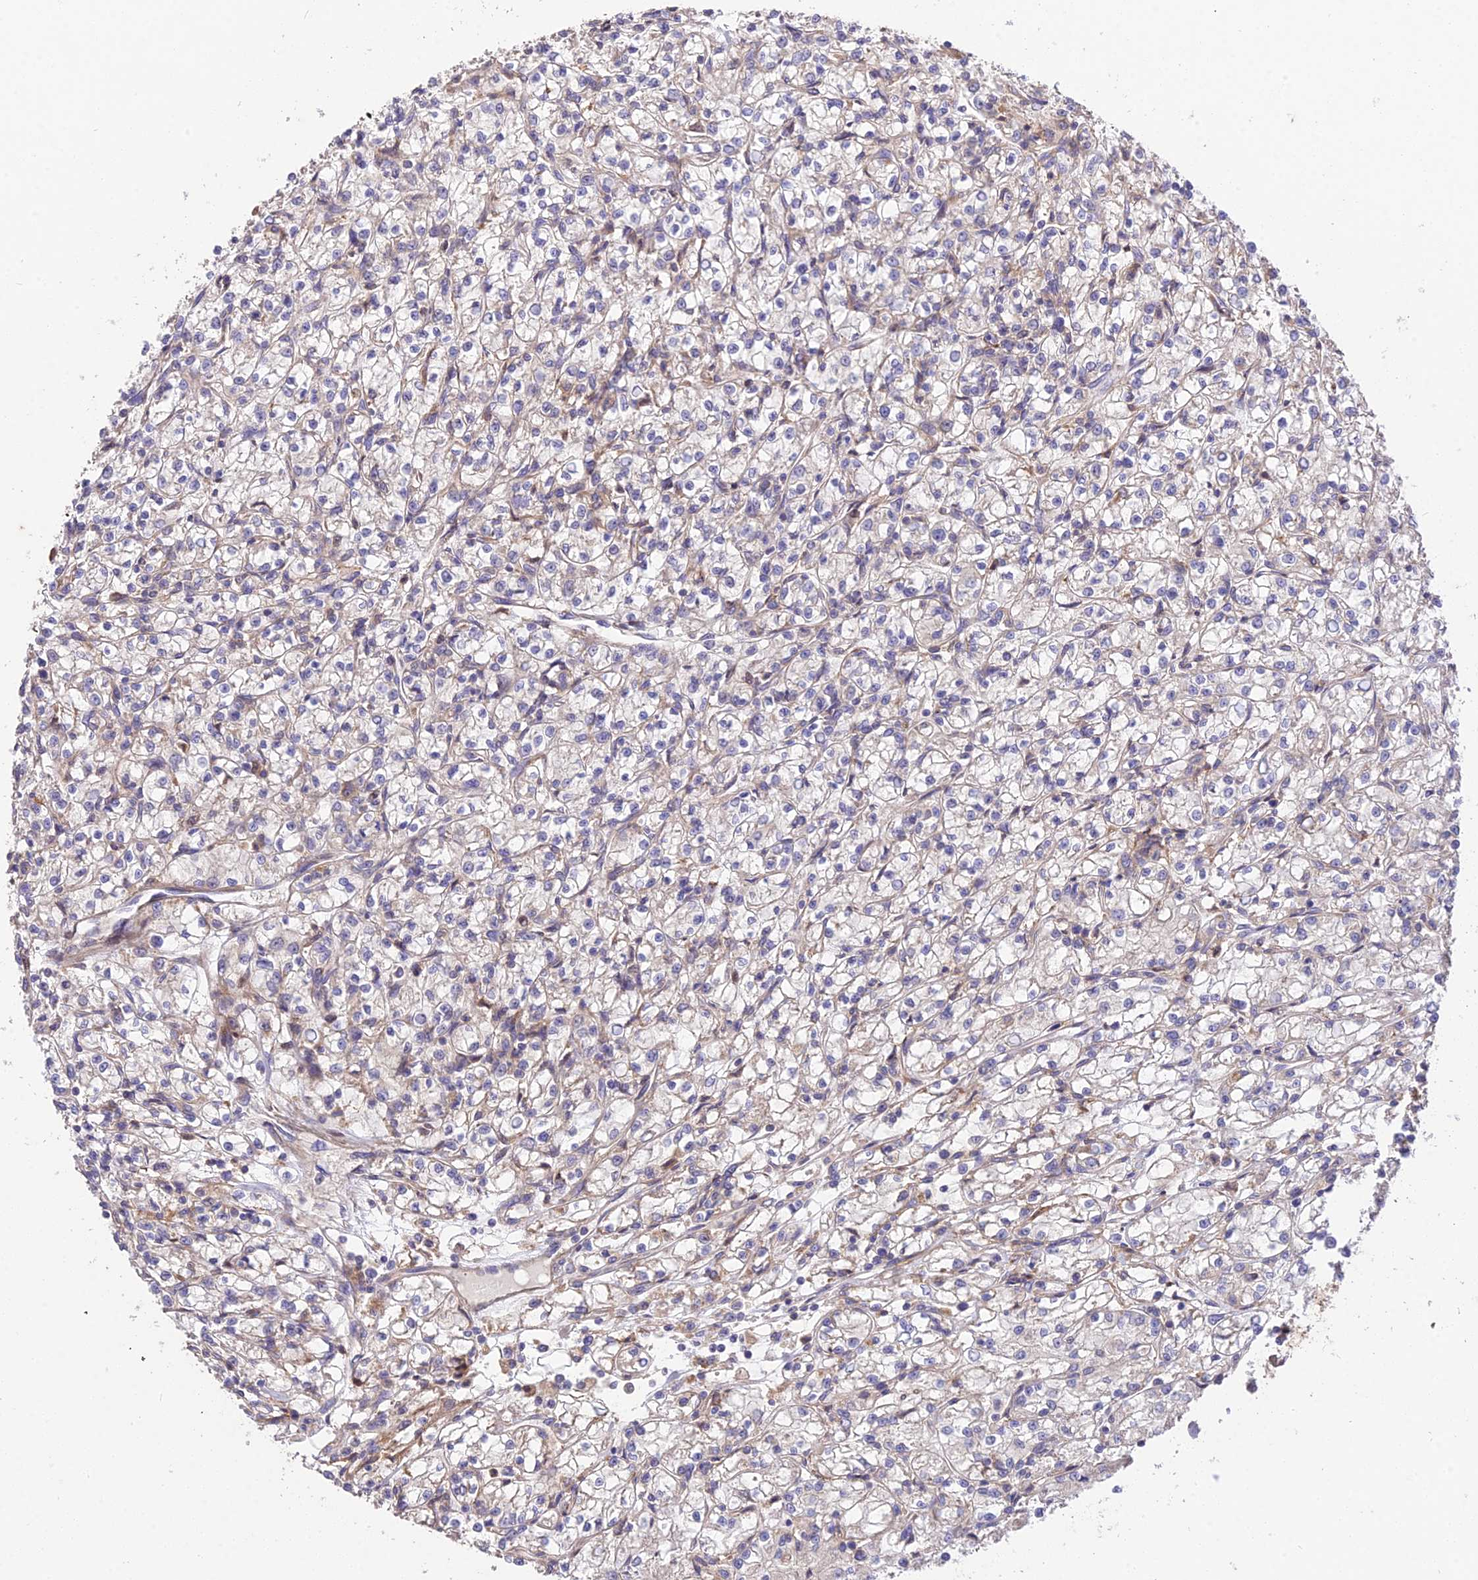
{"staining": {"intensity": "negative", "quantity": "none", "location": "none"}, "tissue": "renal cancer", "cell_type": "Tumor cells", "image_type": "cancer", "snomed": [{"axis": "morphology", "description": "Adenocarcinoma, NOS"}, {"axis": "topography", "description": "Kidney"}], "caption": "This is an immunohistochemistry (IHC) image of renal adenocarcinoma. There is no positivity in tumor cells.", "gene": "ROCK1", "patient": {"sex": "female", "age": 59}}